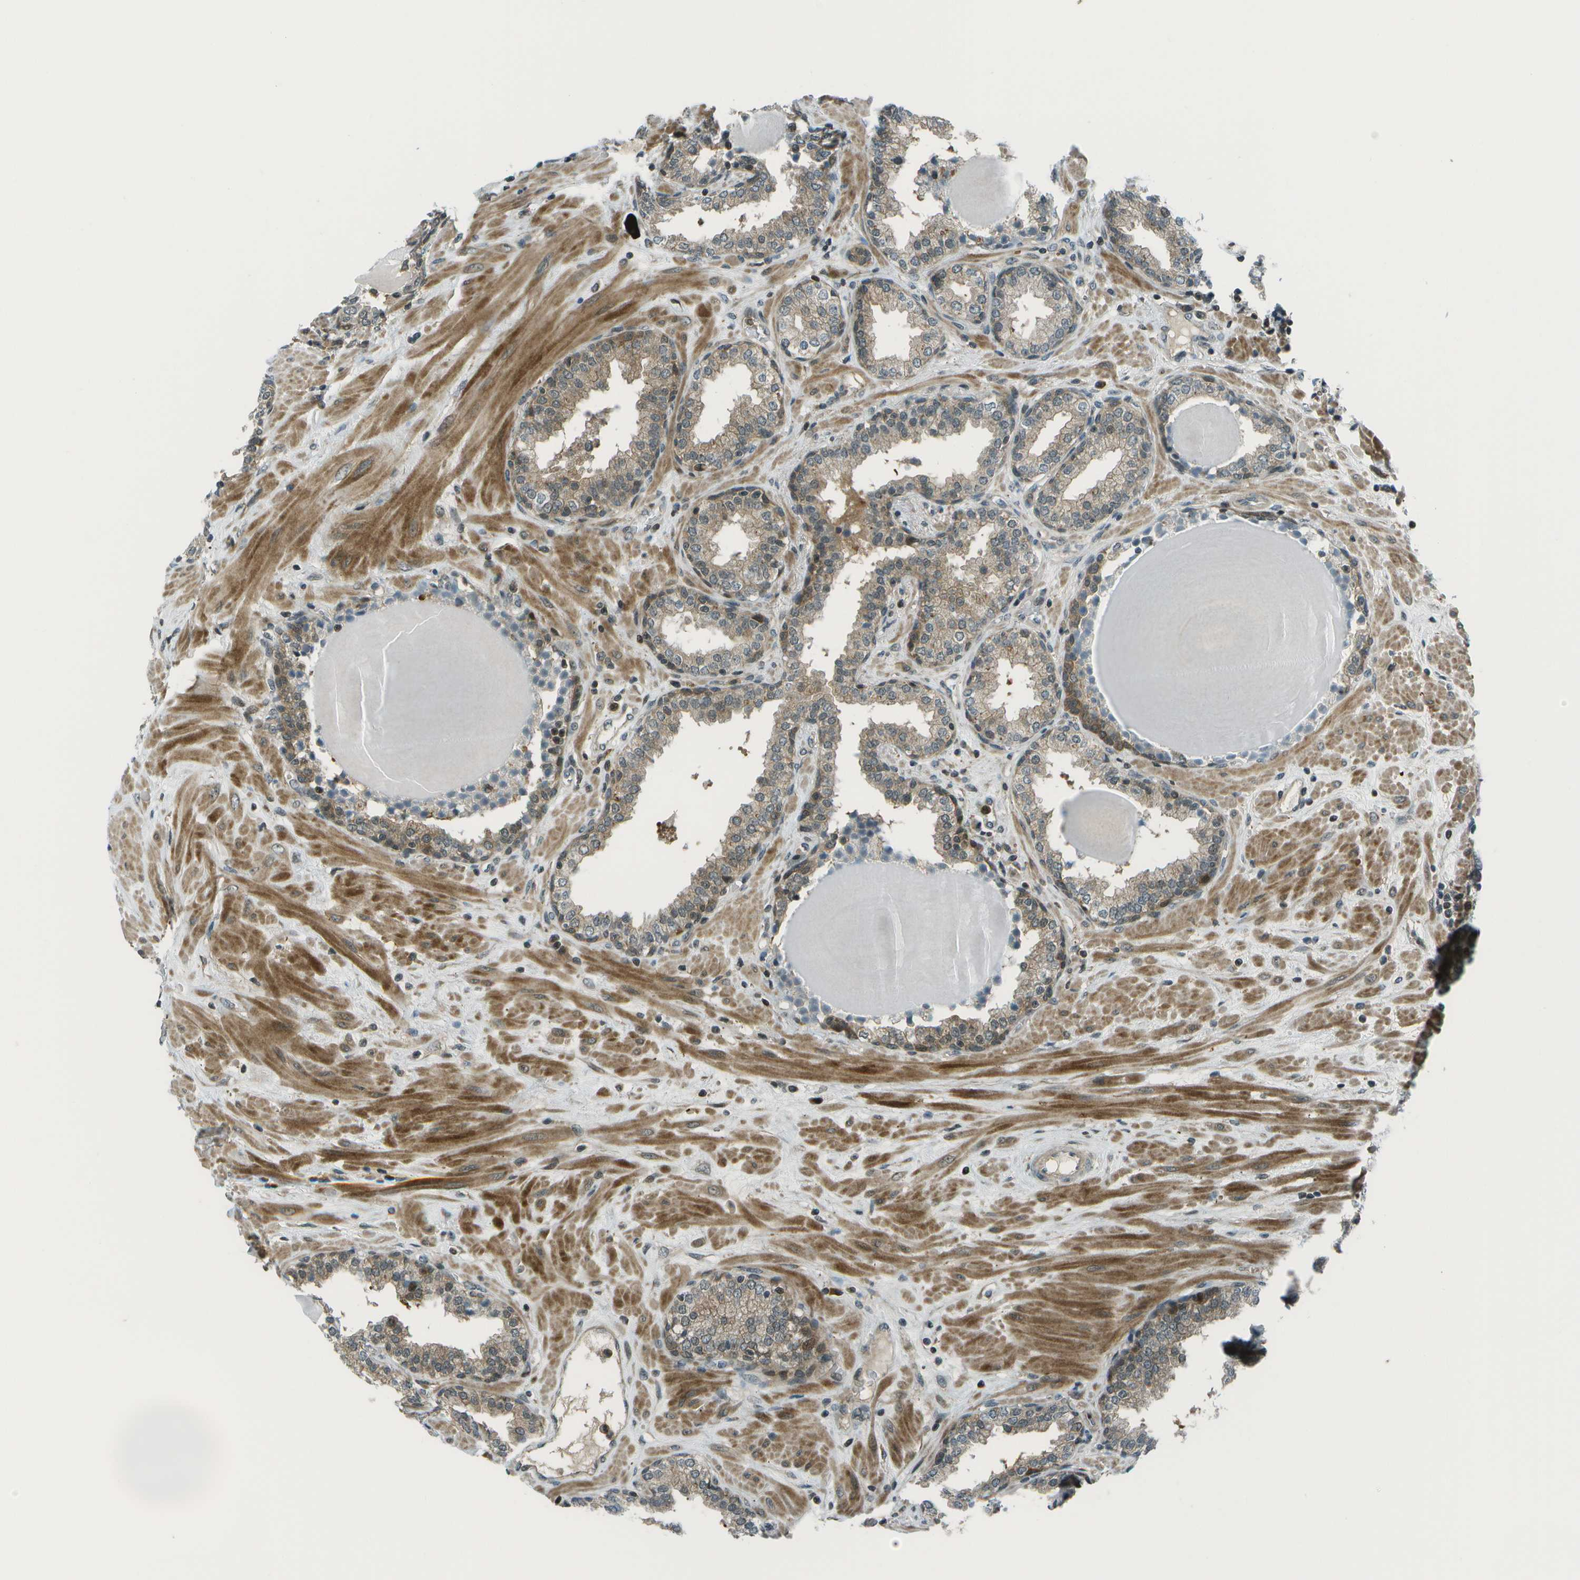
{"staining": {"intensity": "weak", "quantity": ">75%", "location": "cytoplasmic/membranous"}, "tissue": "prostate", "cell_type": "Glandular cells", "image_type": "normal", "snomed": [{"axis": "morphology", "description": "Normal tissue, NOS"}, {"axis": "topography", "description": "Prostate"}], "caption": "Immunohistochemistry (IHC) (DAB (3,3'-diaminobenzidine)) staining of unremarkable prostate reveals weak cytoplasmic/membranous protein staining in approximately >75% of glandular cells. Immunohistochemistry (IHC) stains the protein in brown and the nuclei are stained blue.", "gene": "TMEM19", "patient": {"sex": "male", "age": 51}}